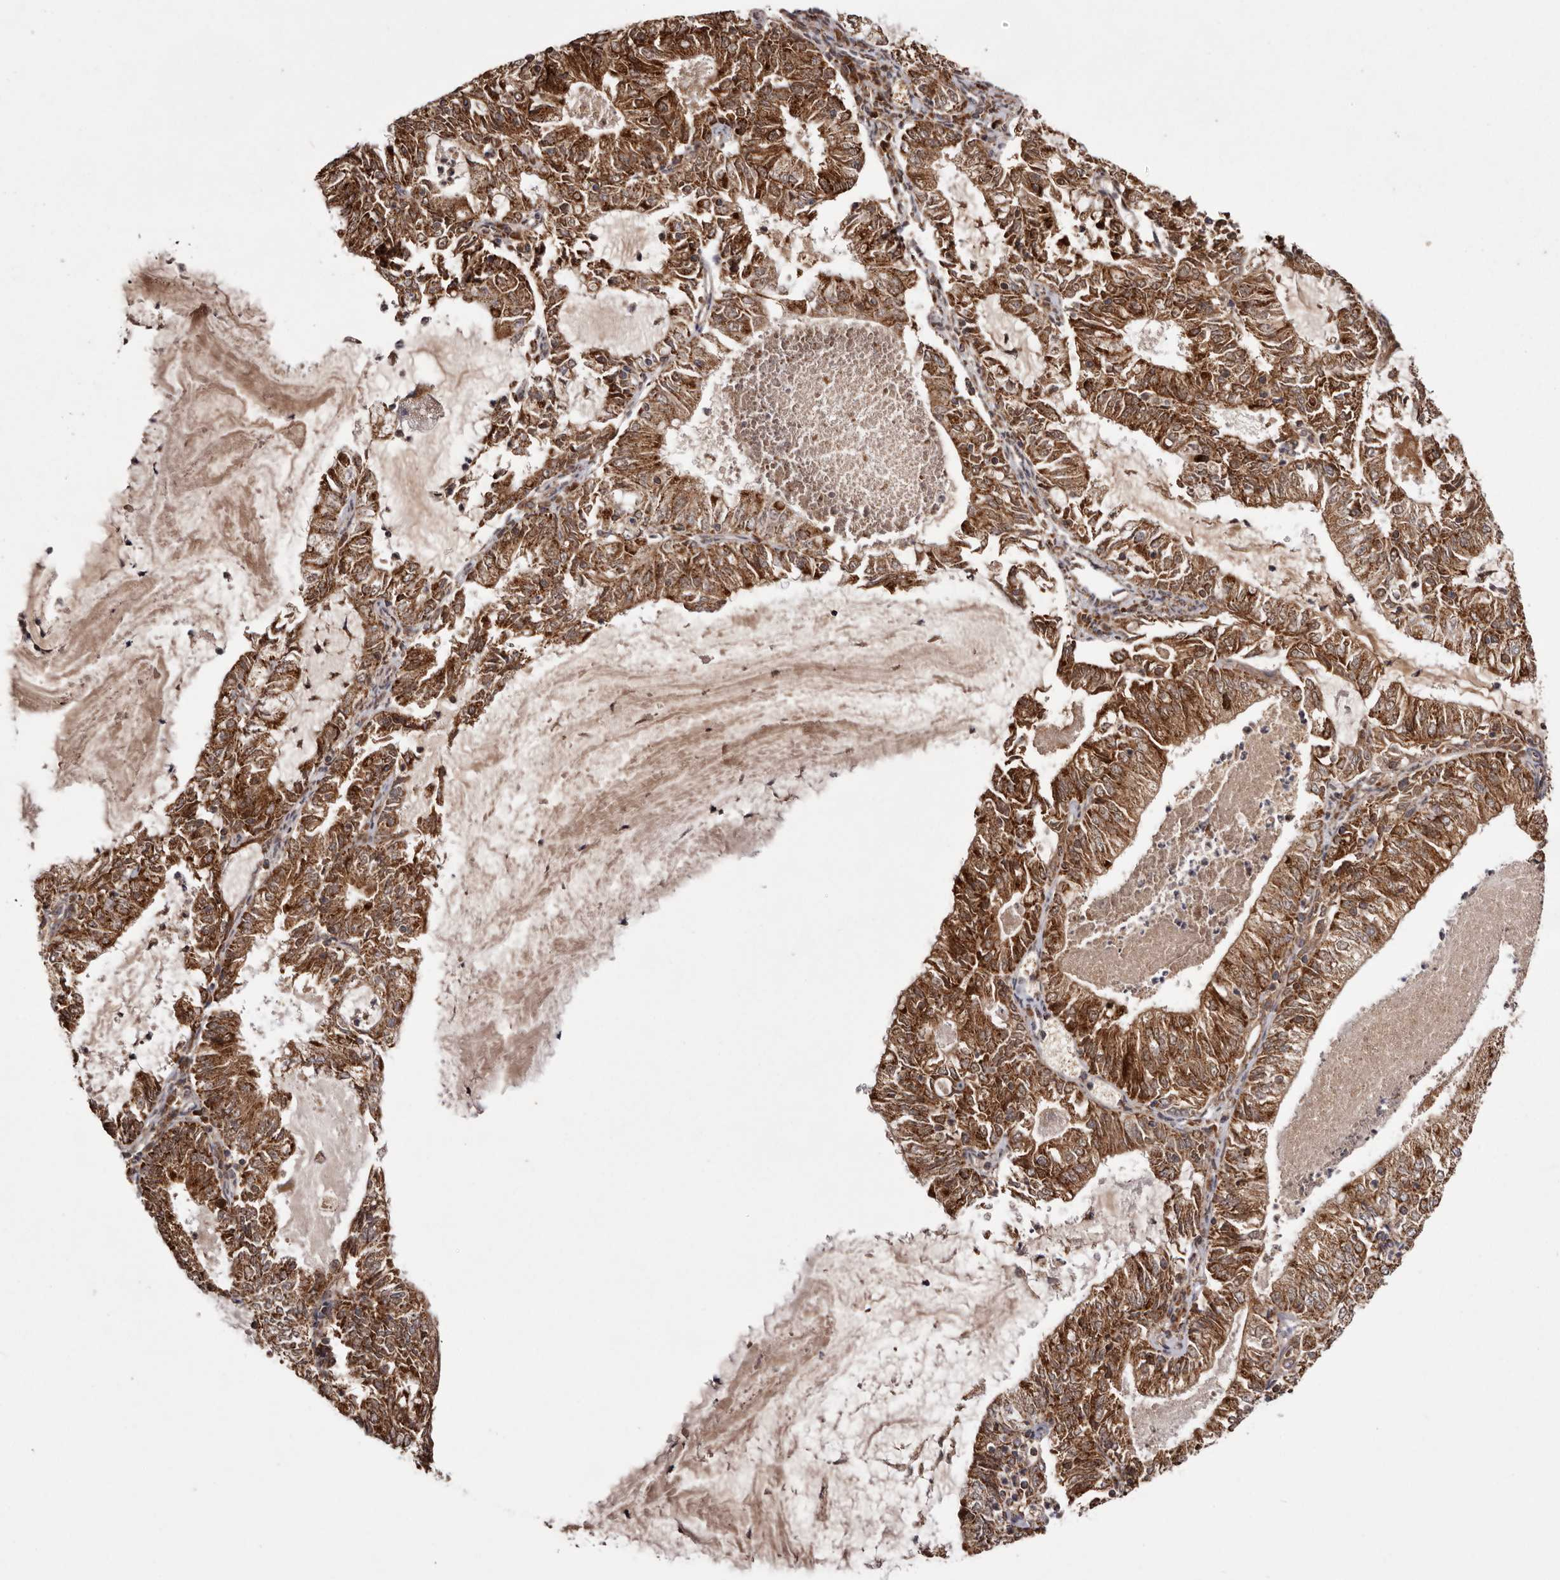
{"staining": {"intensity": "strong", "quantity": ">75%", "location": "cytoplasmic/membranous"}, "tissue": "endometrial cancer", "cell_type": "Tumor cells", "image_type": "cancer", "snomed": [{"axis": "morphology", "description": "Adenocarcinoma, NOS"}, {"axis": "topography", "description": "Endometrium"}], "caption": "Protein expression analysis of endometrial cancer (adenocarcinoma) exhibits strong cytoplasmic/membranous expression in about >75% of tumor cells.", "gene": "CPLANE2", "patient": {"sex": "female", "age": 57}}